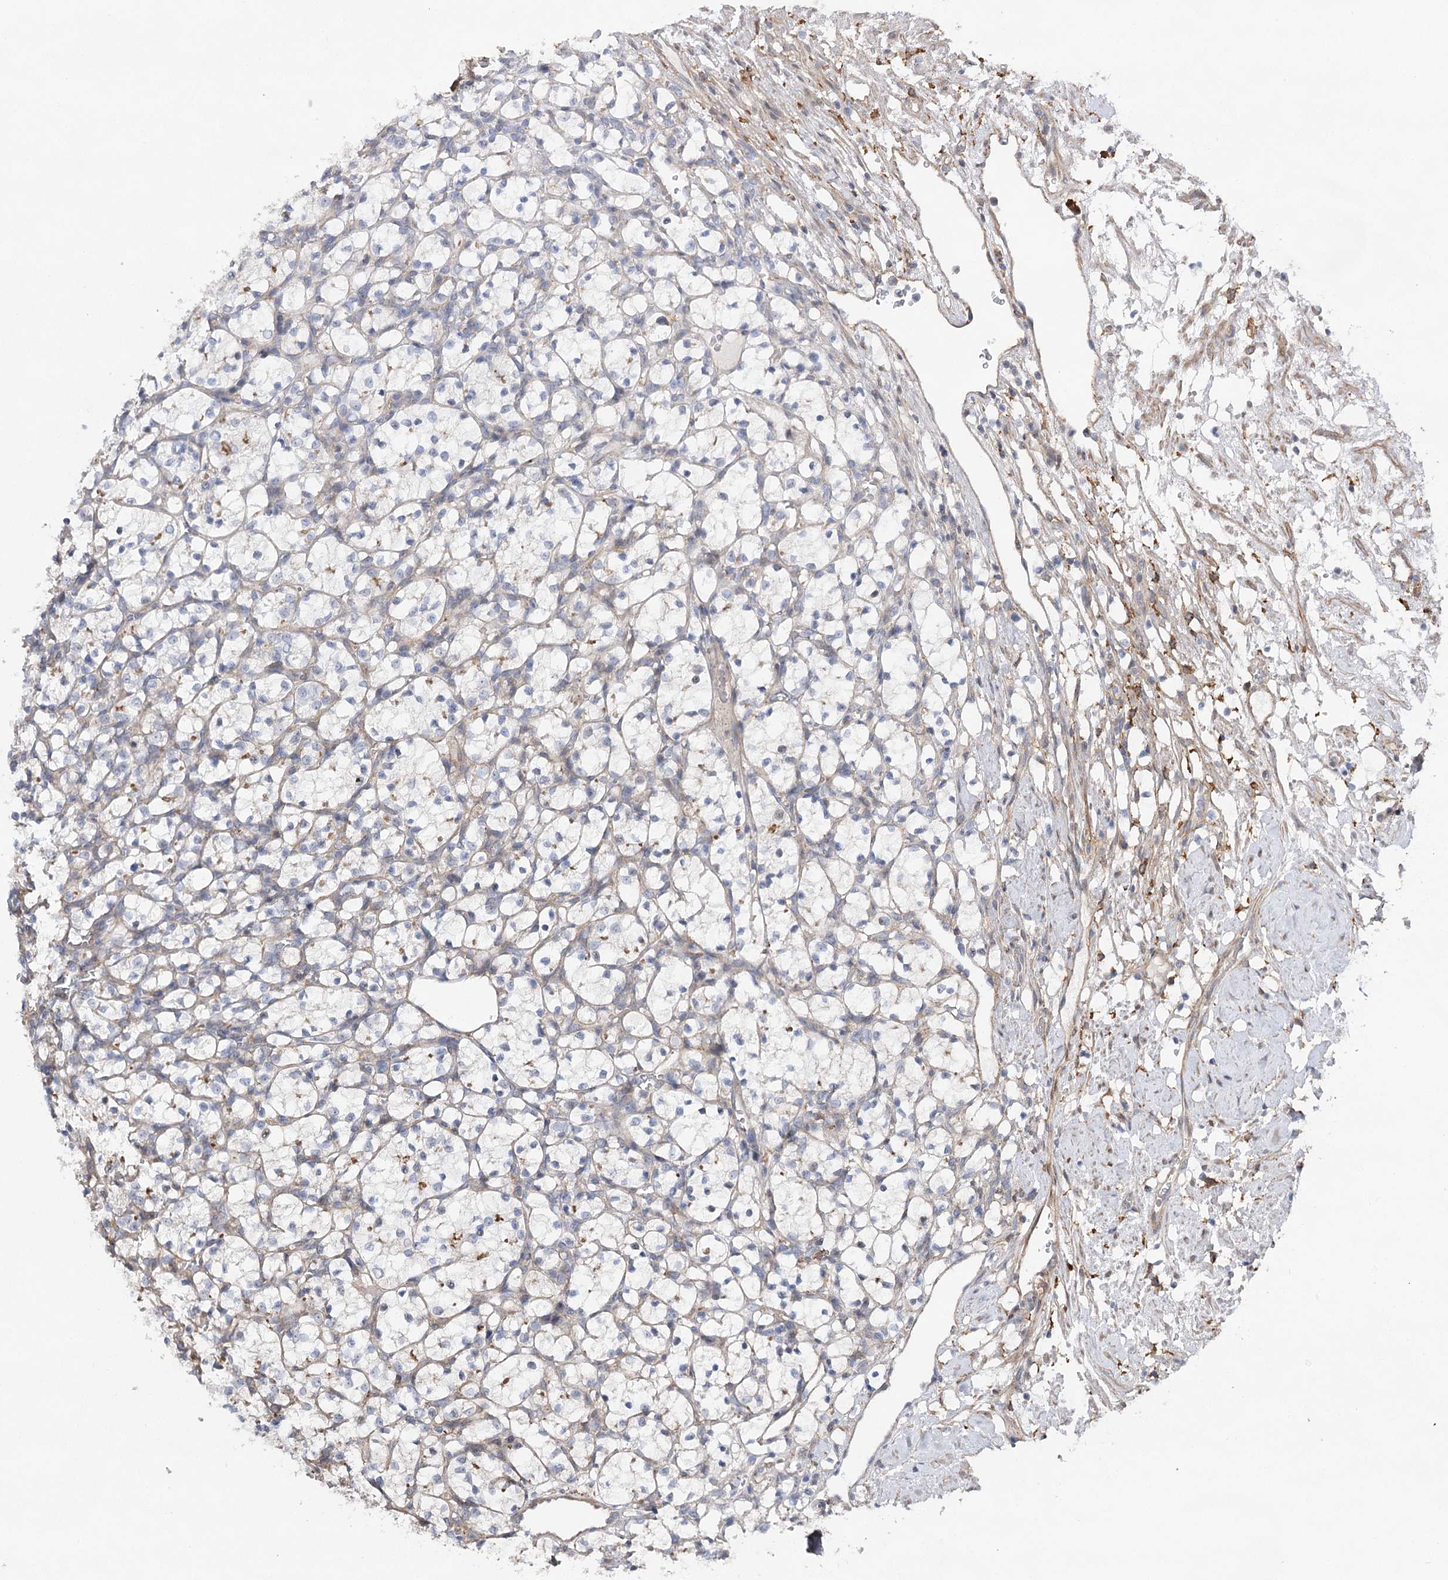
{"staining": {"intensity": "negative", "quantity": "none", "location": "none"}, "tissue": "renal cancer", "cell_type": "Tumor cells", "image_type": "cancer", "snomed": [{"axis": "morphology", "description": "Adenocarcinoma, NOS"}, {"axis": "topography", "description": "Kidney"}], "caption": "This is a micrograph of IHC staining of adenocarcinoma (renal), which shows no positivity in tumor cells.", "gene": "OBSL1", "patient": {"sex": "female", "age": 69}}